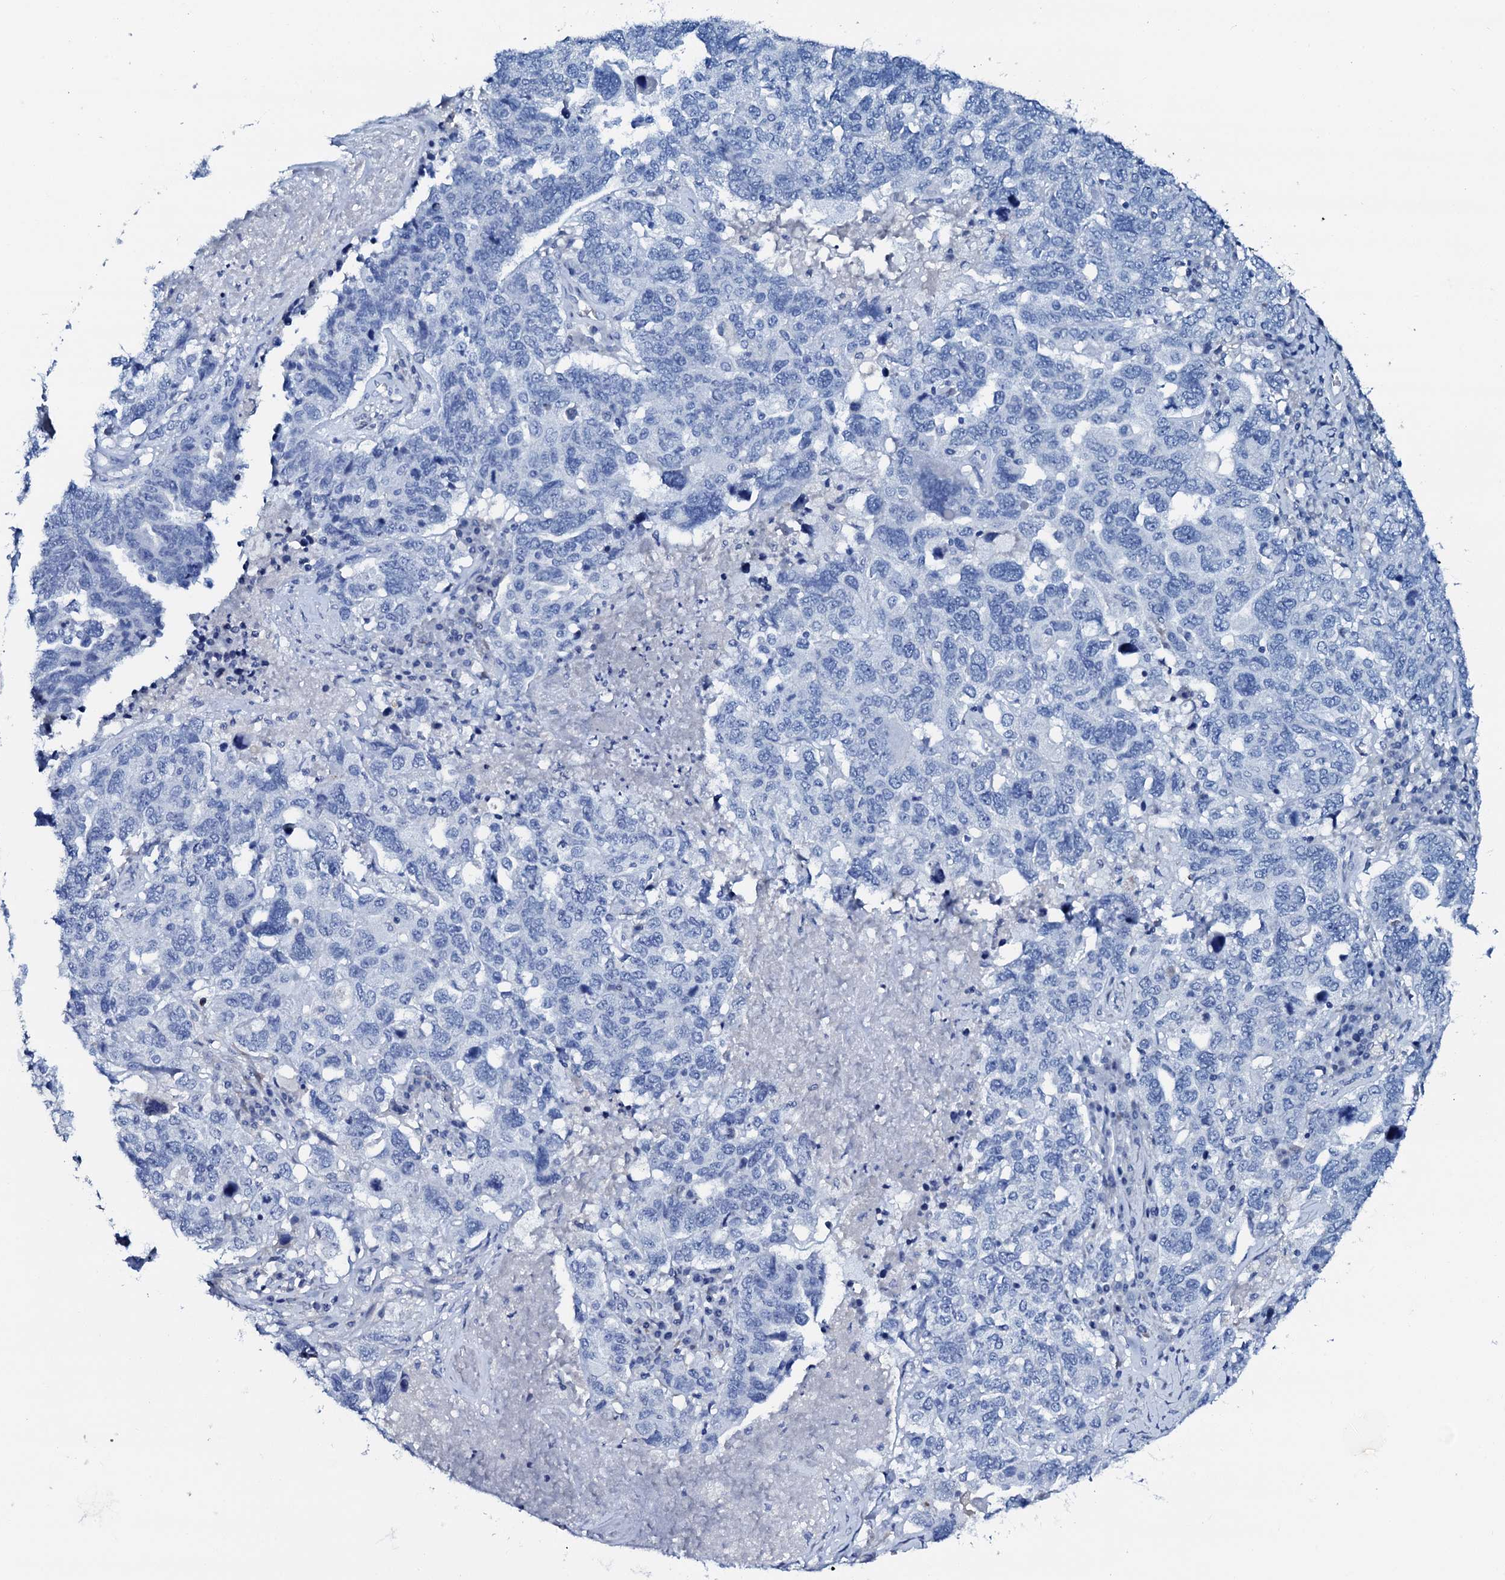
{"staining": {"intensity": "negative", "quantity": "none", "location": "none"}, "tissue": "ovarian cancer", "cell_type": "Tumor cells", "image_type": "cancer", "snomed": [{"axis": "morphology", "description": "Carcinoma, endometroid"}, {"axis": "topography", "description": "Ovary"}], "caption": "This photomicrograph is of endometroid carcinoma (ovarian) stained with immunohistochemistry to label a protein in brown with the nuclei are counter-stained blue. There is no positivity in tumor cells. (DAB immunohistochemistry with hematoxylin counter stain).", "gene": "AMER2", "patient": {"sex": "female", "age": 62}}